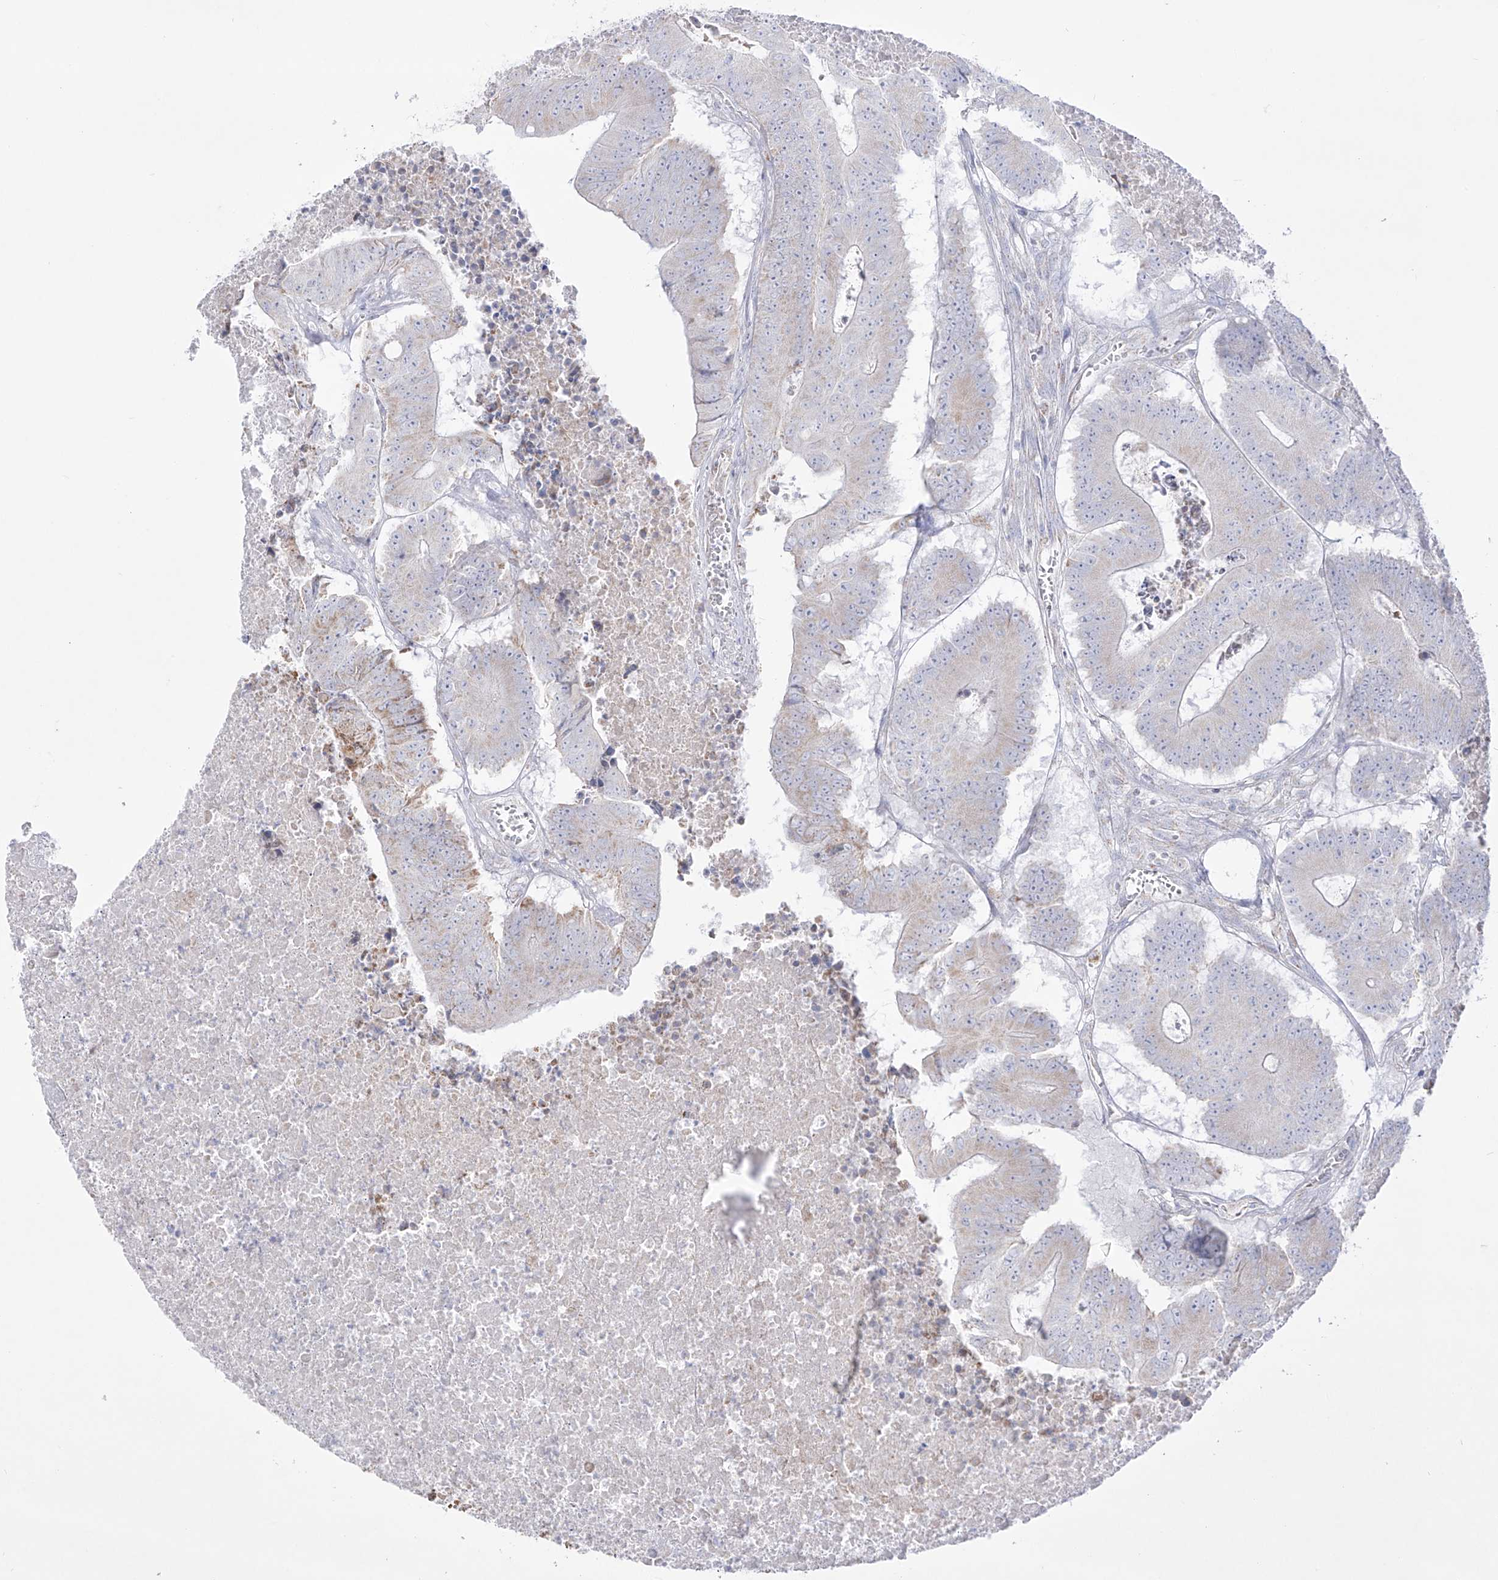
{"staining": {"intensity": "weak", "quantity": "<25%", "location": "cytoplasmic/membranous"}, "tissue": "colorectal cancer", "cell_type": "Tumor cells", "image_type": "cancer", "snomed": [{"axis": "morphology", "description": "Adenocarcinoma, NOS"}, {"axis": "topography", "description": "Colon"}], "caption": "An image of colorectal cancer (adenocarcinoma) stained for a protein shows no brown staining in tumor cells.", "gene": "RCHY1", "patient": {"sex": "male", "age": 87}}